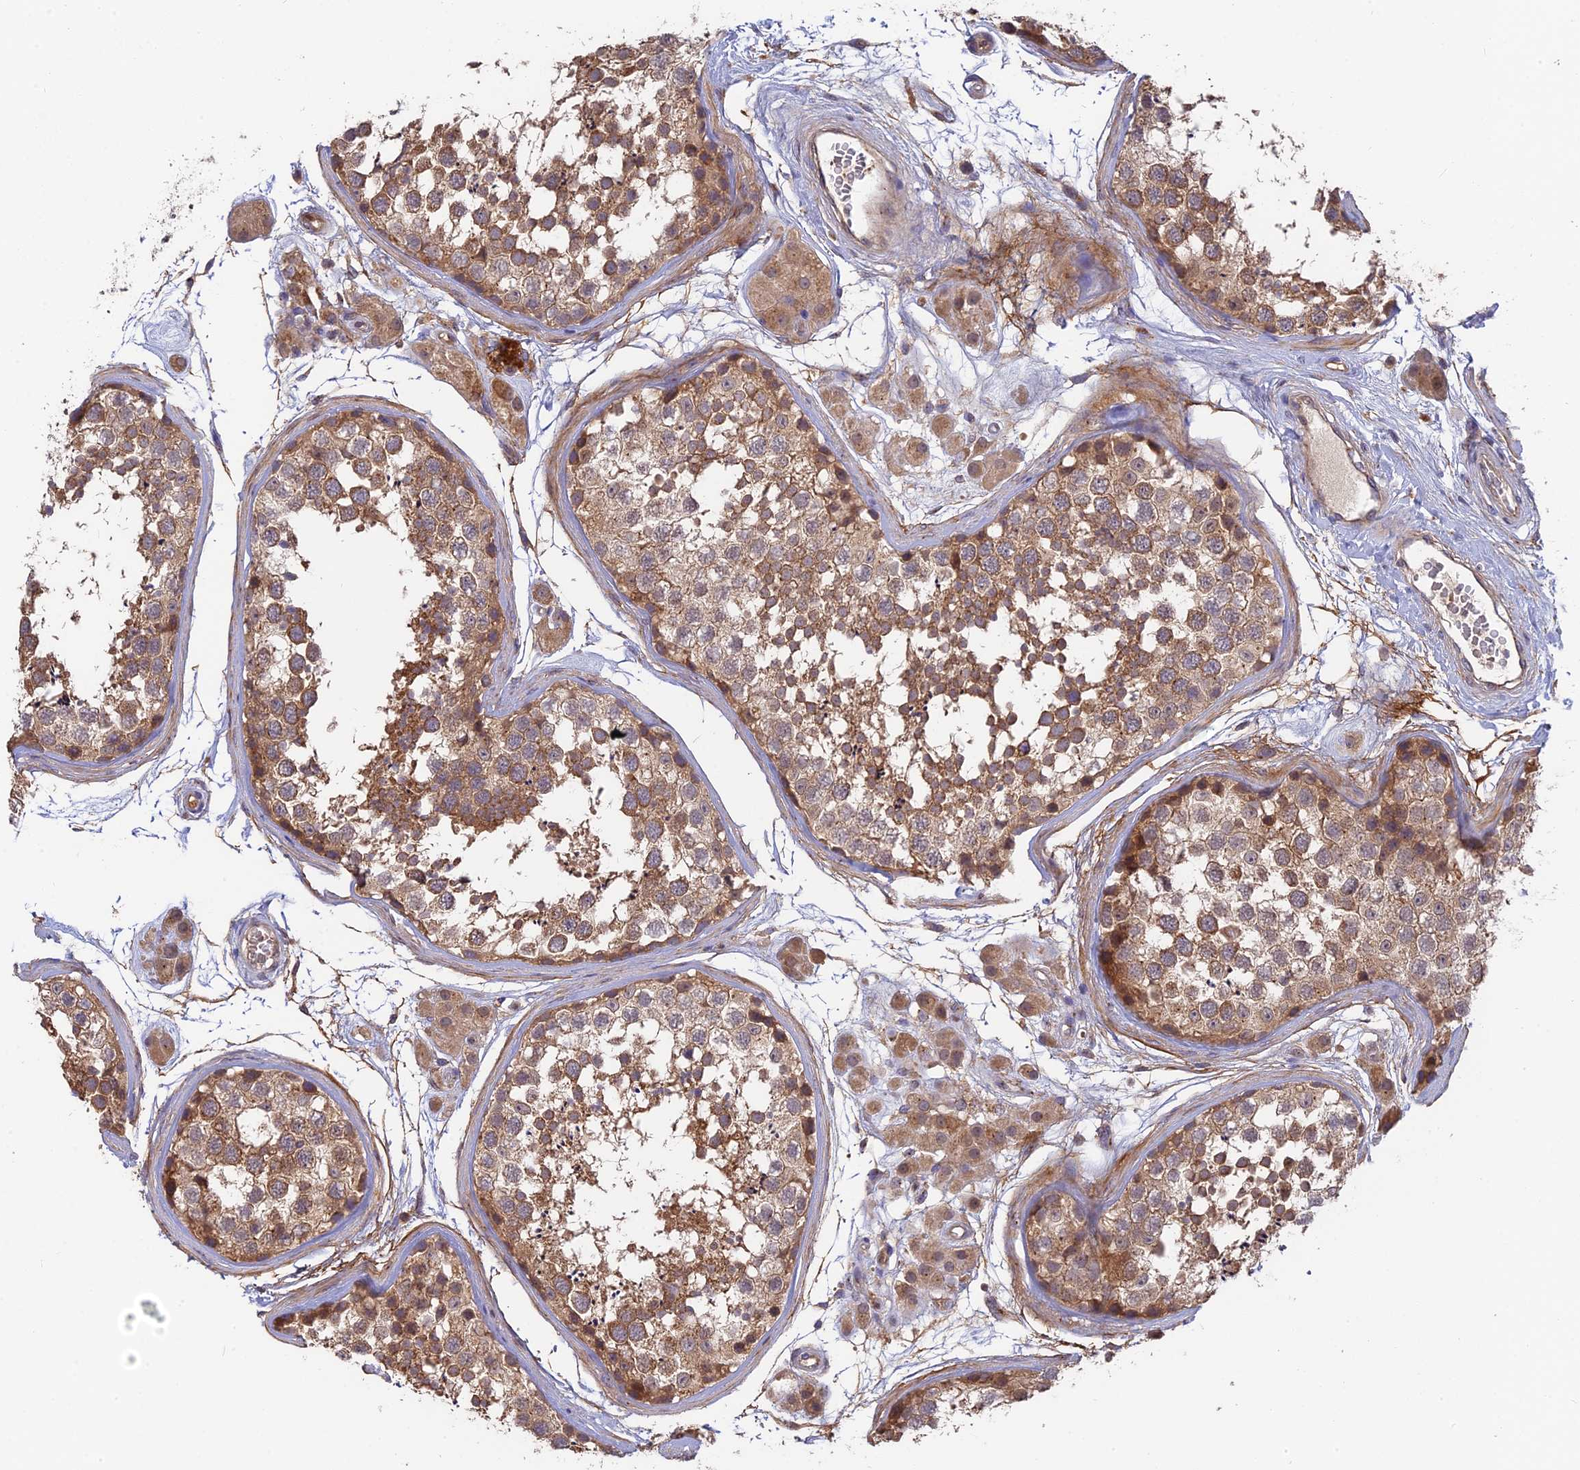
{"staining": {"intensity": "moderate", "quantity": ">75%", "location": "cytoplasmic/membranous"}, "tissue": "testis", "cell_type": "Cells in seminiferous ducts", "image_type": "normal", "snomed": [{"axis": "morphology", "description": "Normal tissue, NOS"}, {"axis": "topography", "description": "Testis"}], "caption": "This photomicrograph reveals normal testis stained with IHC to label a protein in brown. The cytoplasmic/membranous of cells in seminiferous ducts show moderate positivity for the protein. Nuclei are counter-stained blue.", "gene": "RPIA", "patient": {"sex": "male", "age": 56}}